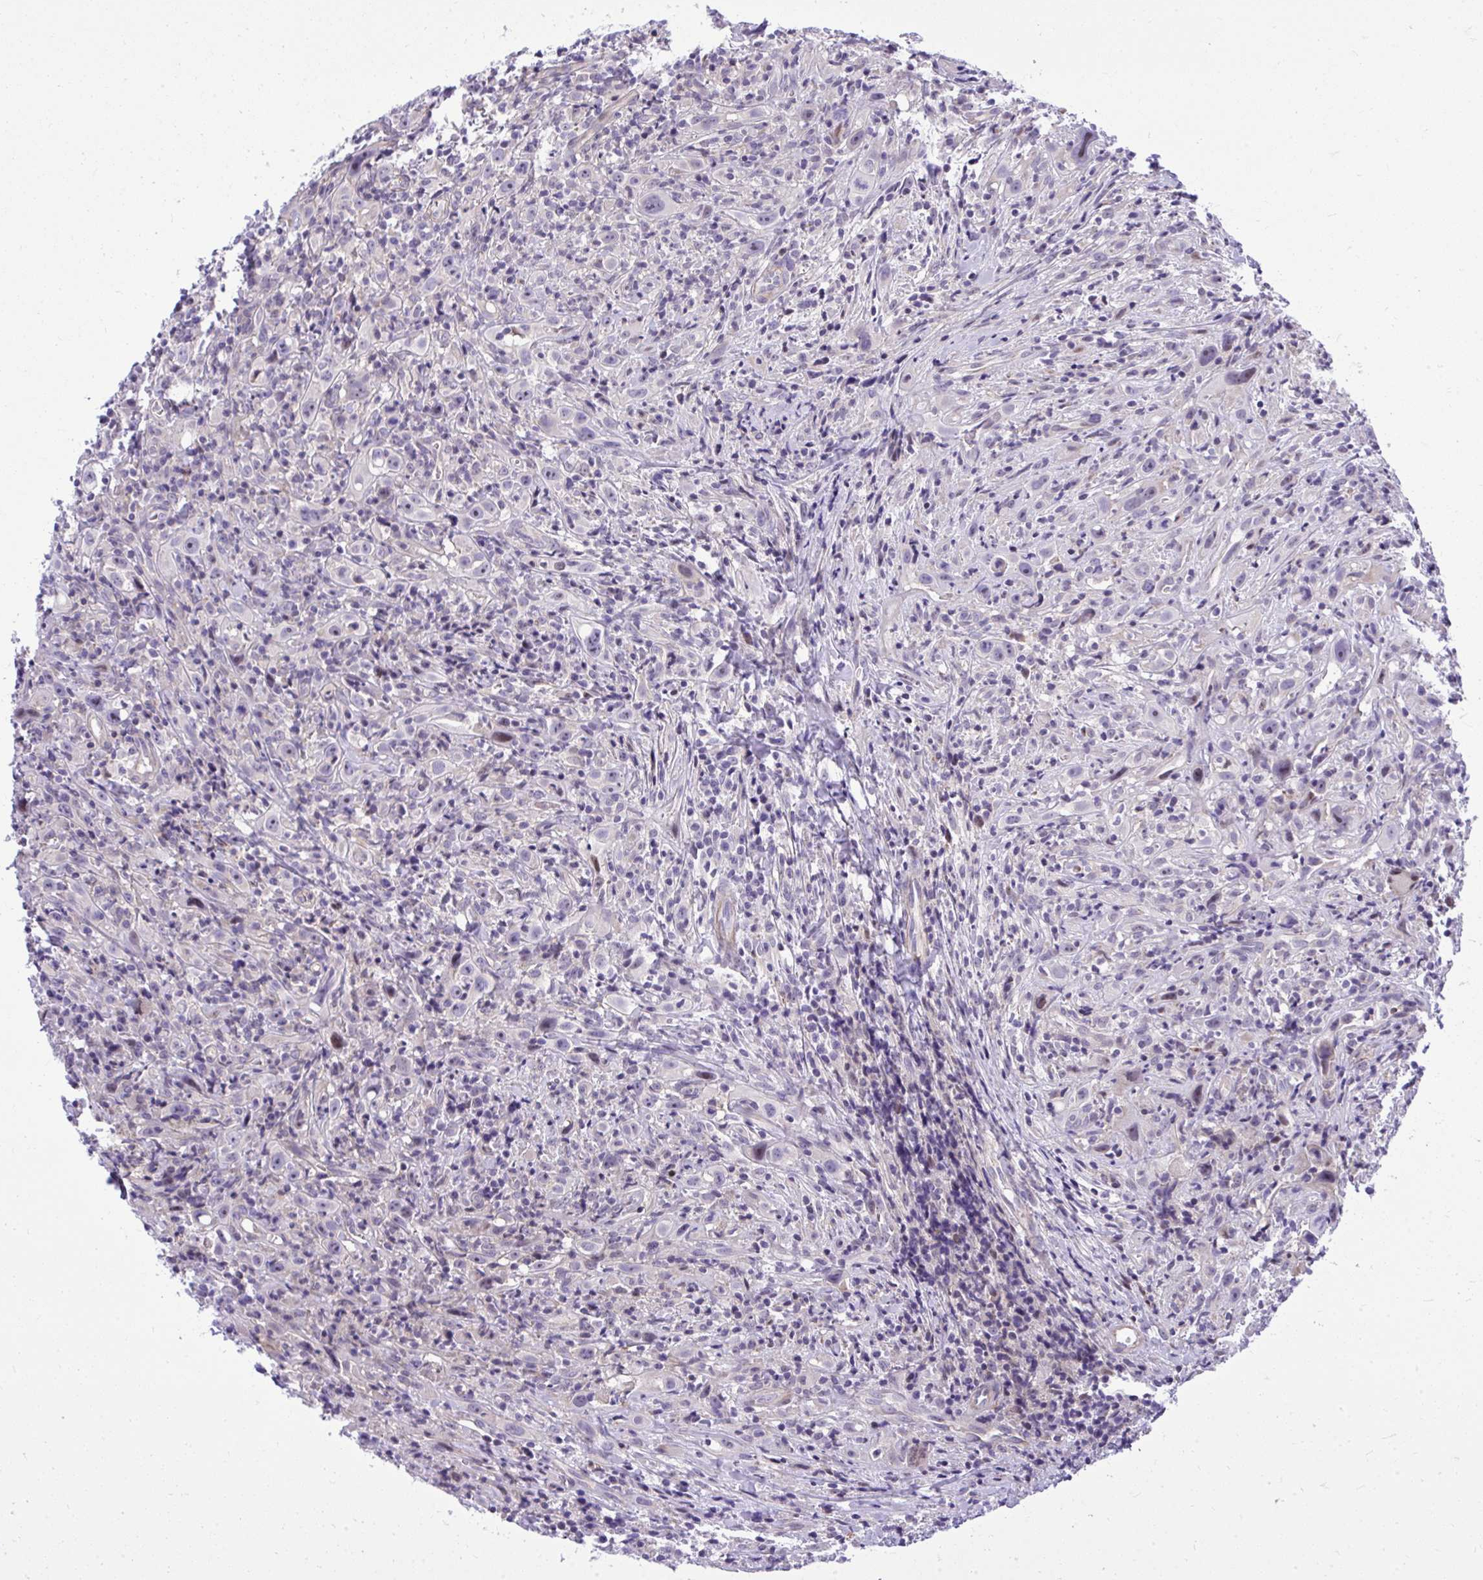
{"staining": {"intensity": "negative", "quantity": "none", "location": "none"}, "tissue": "head and neck cancer", "cell_type": "Tumor cells", "image_type": "cancer", "snomed": [{"axis": "morphology", "description": "Squamous cell carcinoma, NOS"}, {"axis": "topography", "description": "Head-Neck"}], "caption": "Immunohistochemical staining of head and neck cancer (squamous cell carcinoma) demonstrates no significant positivity in tumor cells.", "gene": "GRK4", "patient": {"sex": "female", "age": 95}}